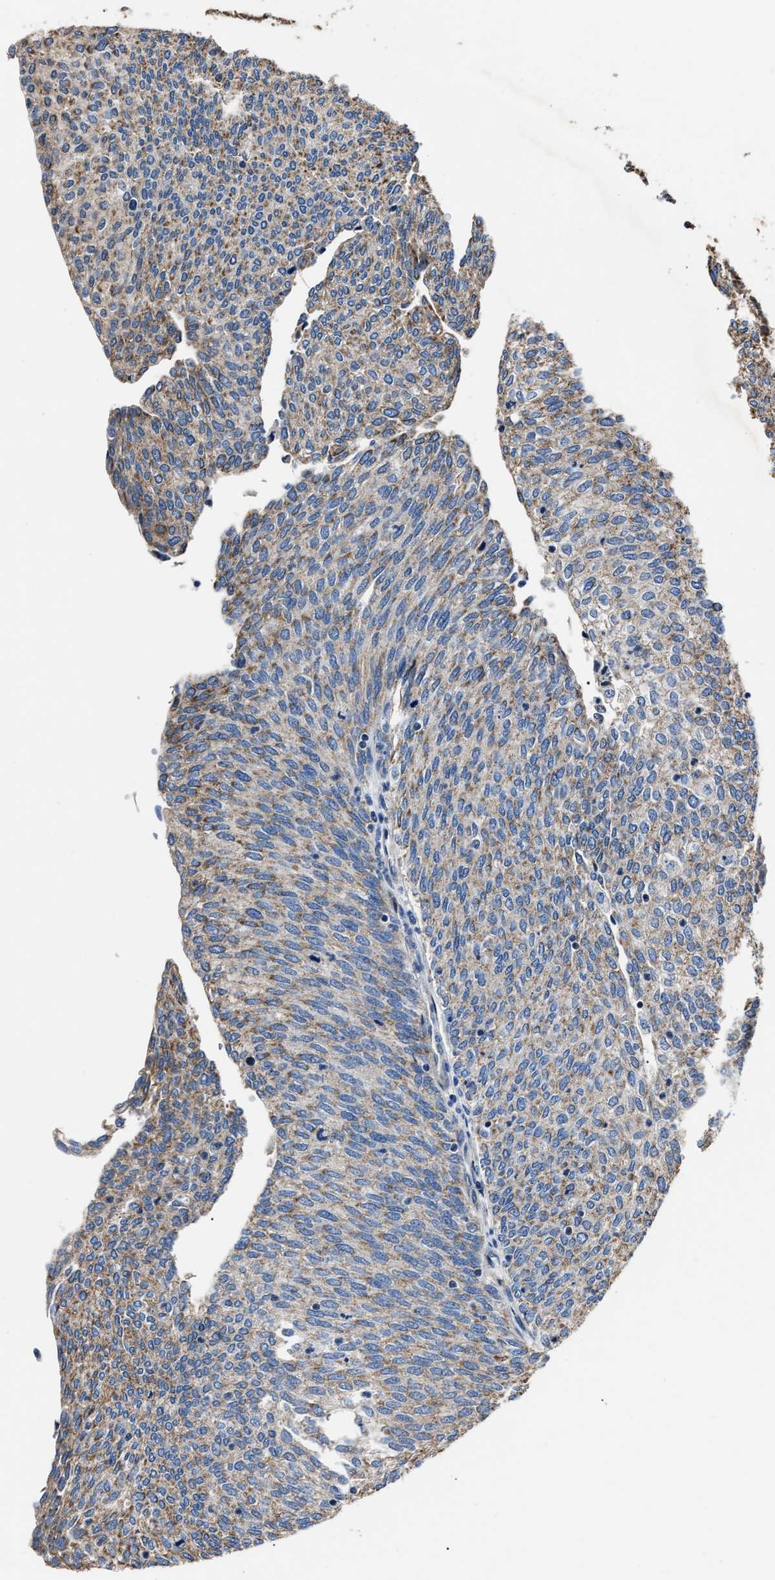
{"staining": {"intensity": "moderate", "quantity": "25%-75%", "location": "cytoplasmic/membranous"}, "tissue": "urothelial cancer", "cell_type": "Tumor cells", "image_type": "cancer", "snomed": [{"axis": "morphology", "description": "Urothelial carcinoma, Low grade"}, {"axis": "topography", "description": "Urinary bladder"}], "caption": "Brown immunohistochemical staining in urothelial carcinoma (low-grade) reveals moderate cytoplasmic/membranous positivity in approximately 25%-75% of tumor cells.", "gene": "NSUN5", "patient": {"sex": "female", "age": 79}}